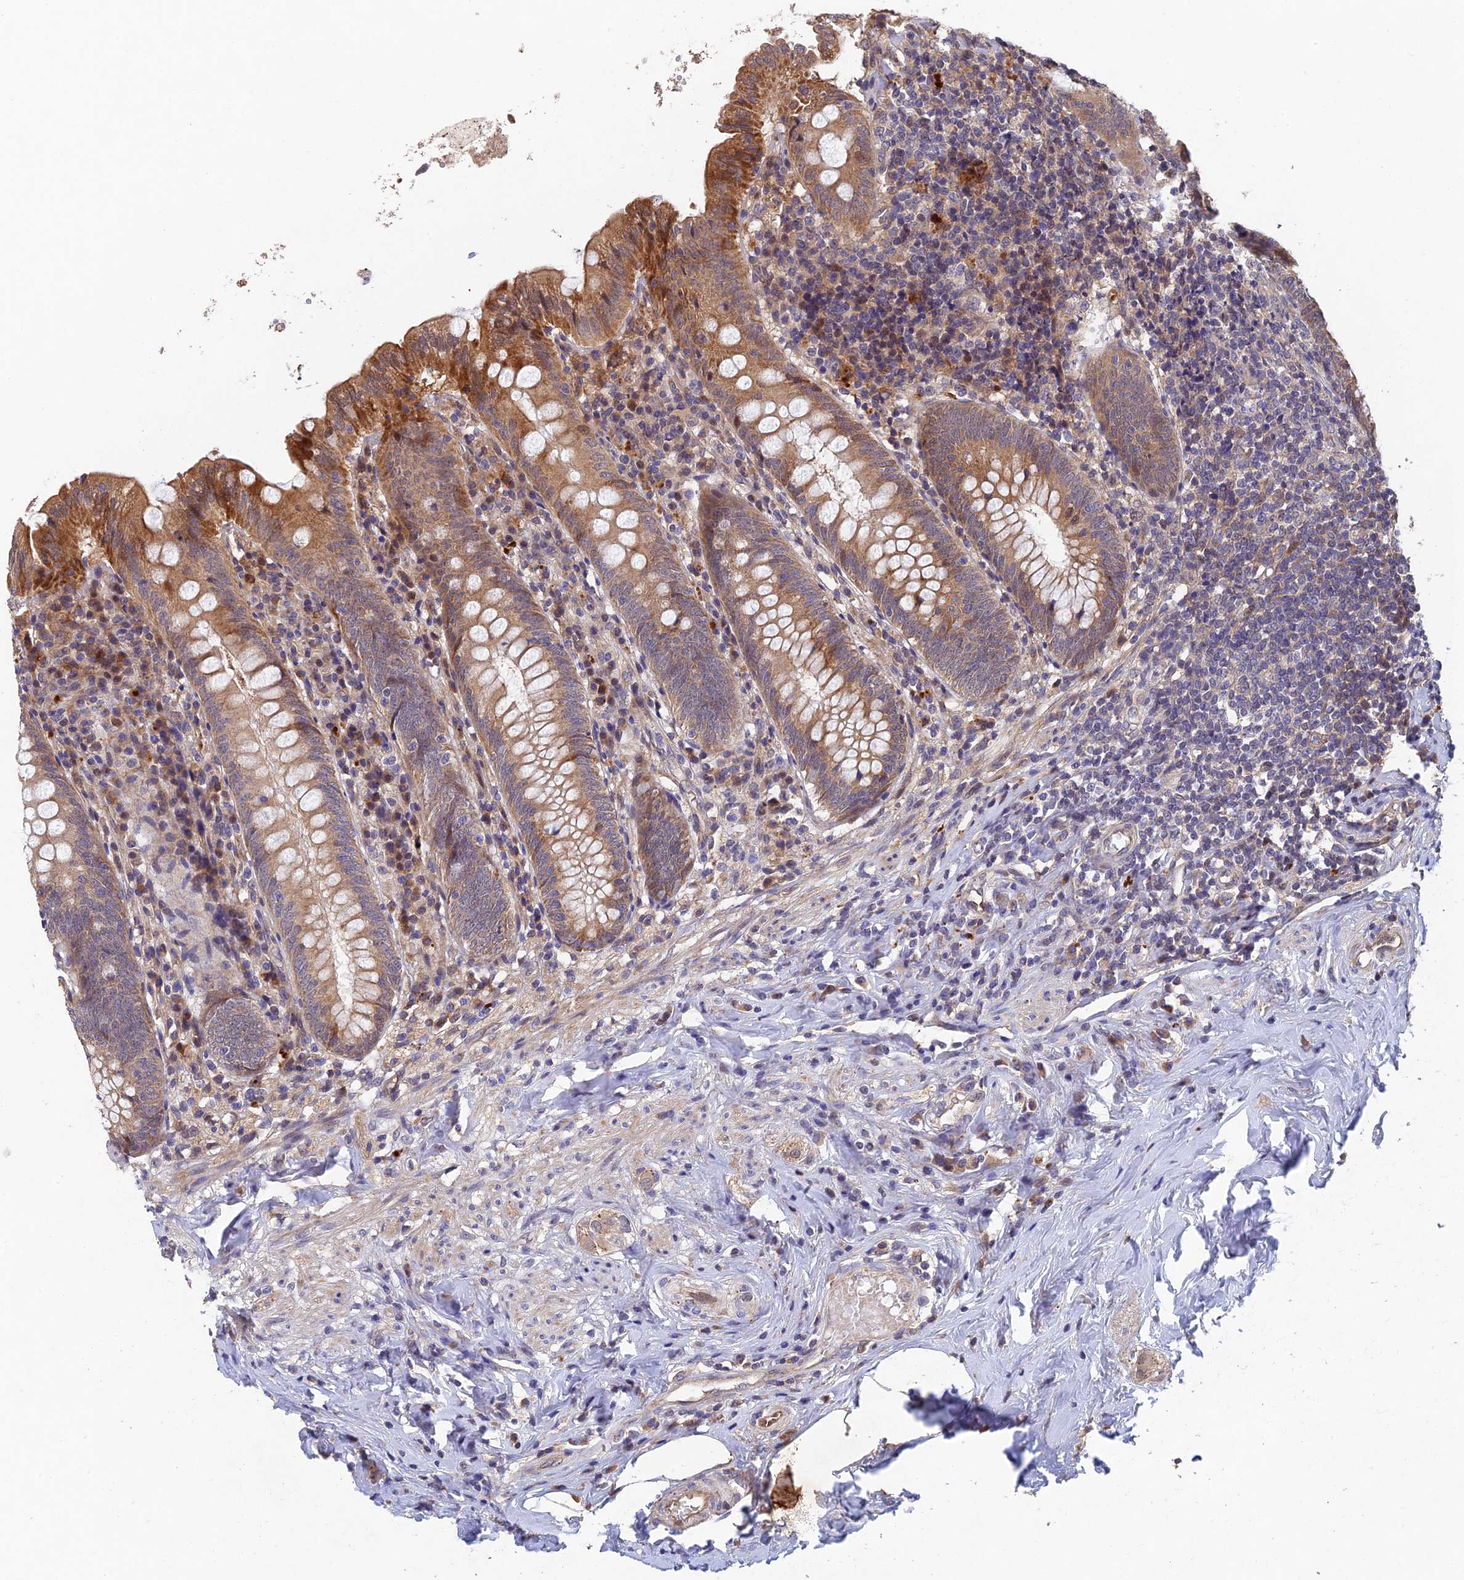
{"staining": {"intensity": "moderate", "quantity": ">75%", "location": "cytoplasmic/membranous"}, "tissue": "appendix", "cell_type": "Glandular cells", "image_type": "normal", "snomed": [{"axis": "morphology", "description": "Normal tissue, NOS"}, {"axis": "topography", "description": "Appendix"}], "caption": "DAB (3,3'-diaminobenzidine) immunohistochemical staining of benign appendix demonstrates moderate cytoplasmic/membranous protein expression in about >75% of glandular cells. The protein of interest is stained brown, and the nuclei are stained in blue (DAB (3,3'-diaminobenzidine) IHC with brightfield microscopy, high magnification).", "gene": "NSMCE1", "patient": {"sex": "female", "age": 54}}